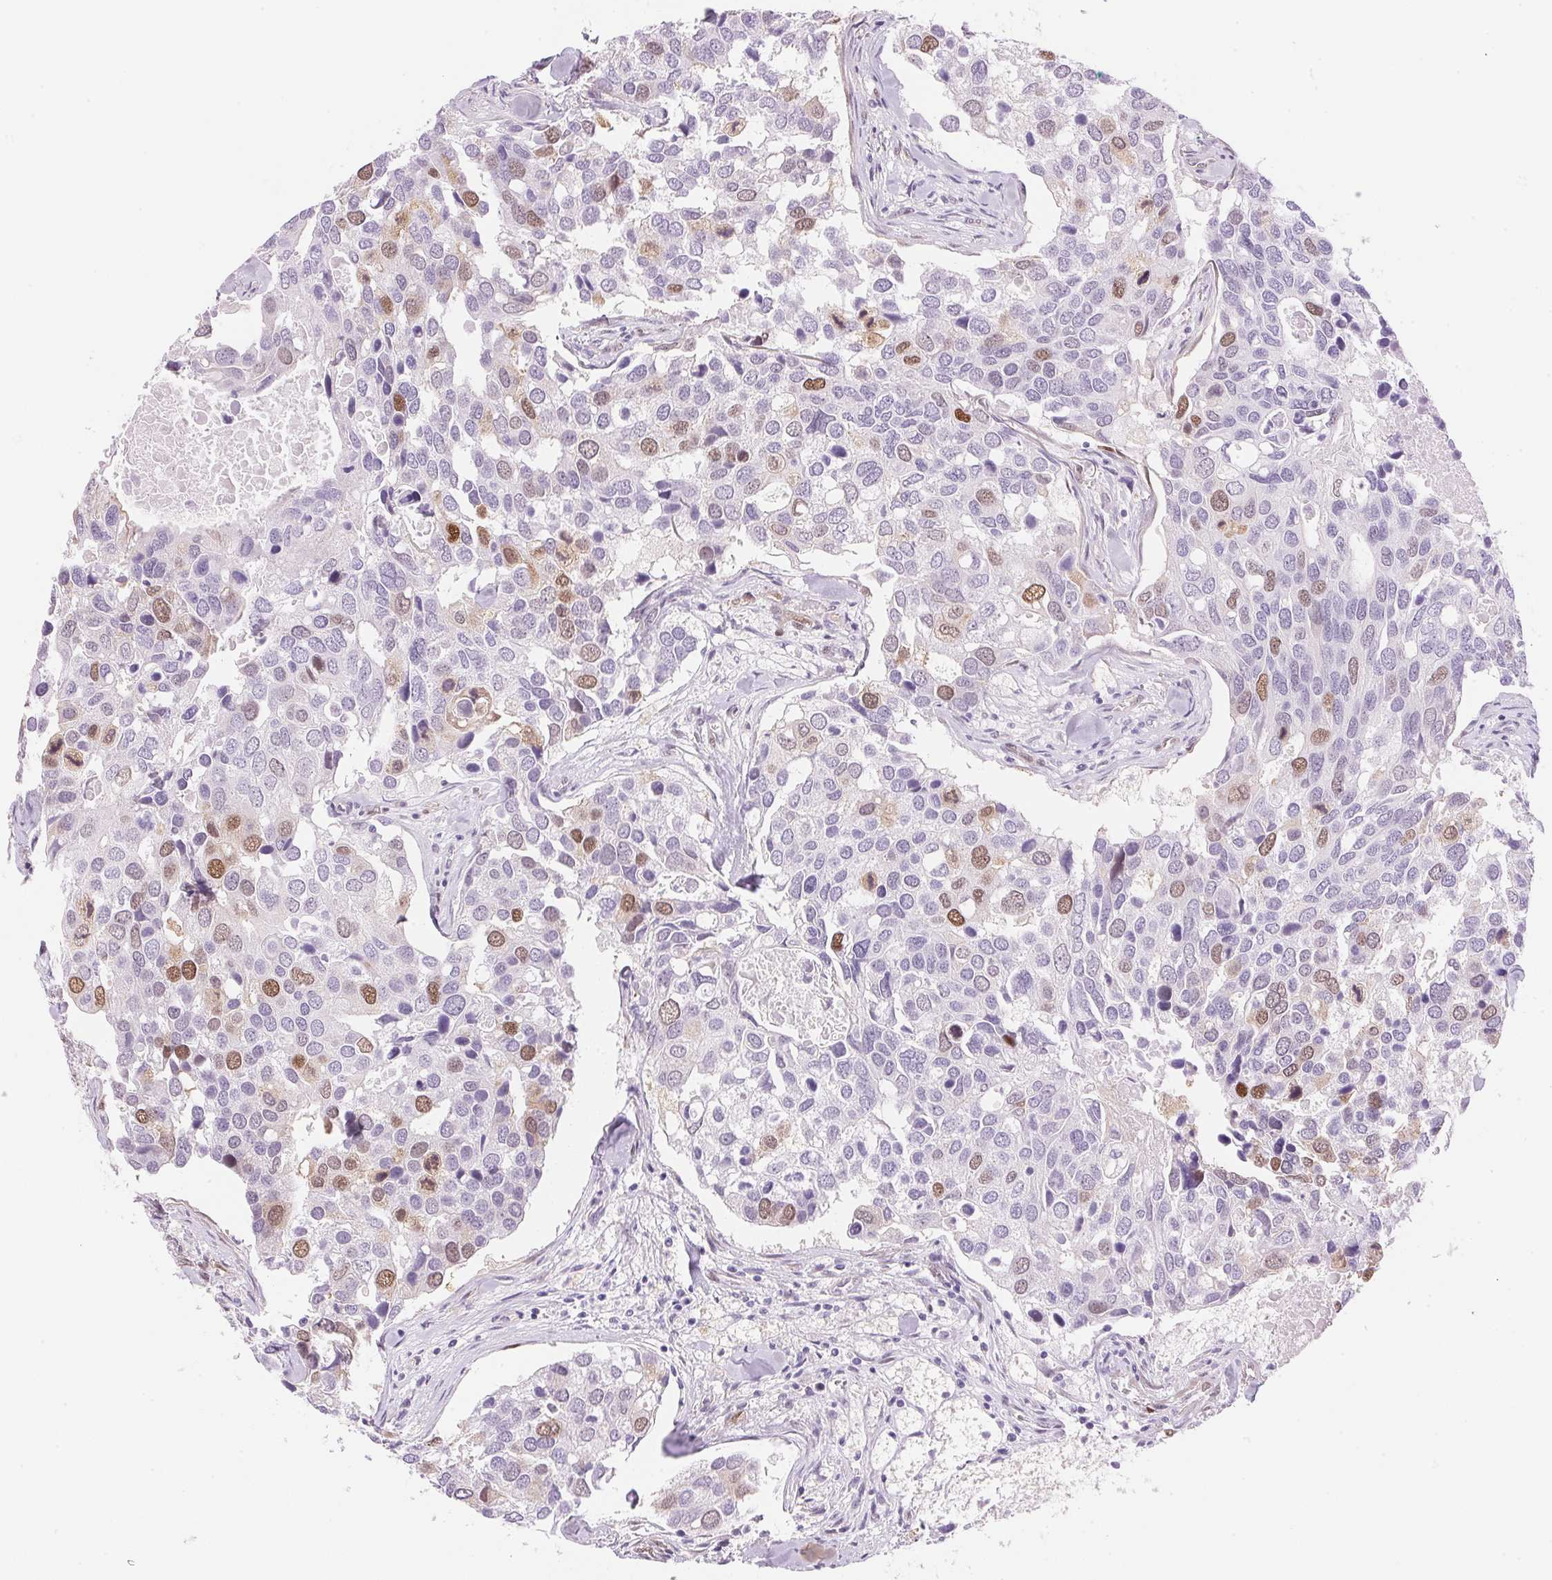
{"staining": {"intensity": "moderate", "quantity": "<25%", "location": "nuclear"}, "tissue": "breast cancer", "cell_type": "Tumor cells", "image_type": "cancer", "snomed": [{"axis": "morphology", "description": "Duct carcinoma"}, {"axis": "topography", "description": "Breast"}], "caption": "This is a micrograph of immunohistochemistry staining of infiltrating ductal carcinoma (breast), which shows moderate staining in the nuclear of tumor cells.", "gene": "SMTN", "patient": {"sex": "female", "age": 83}}